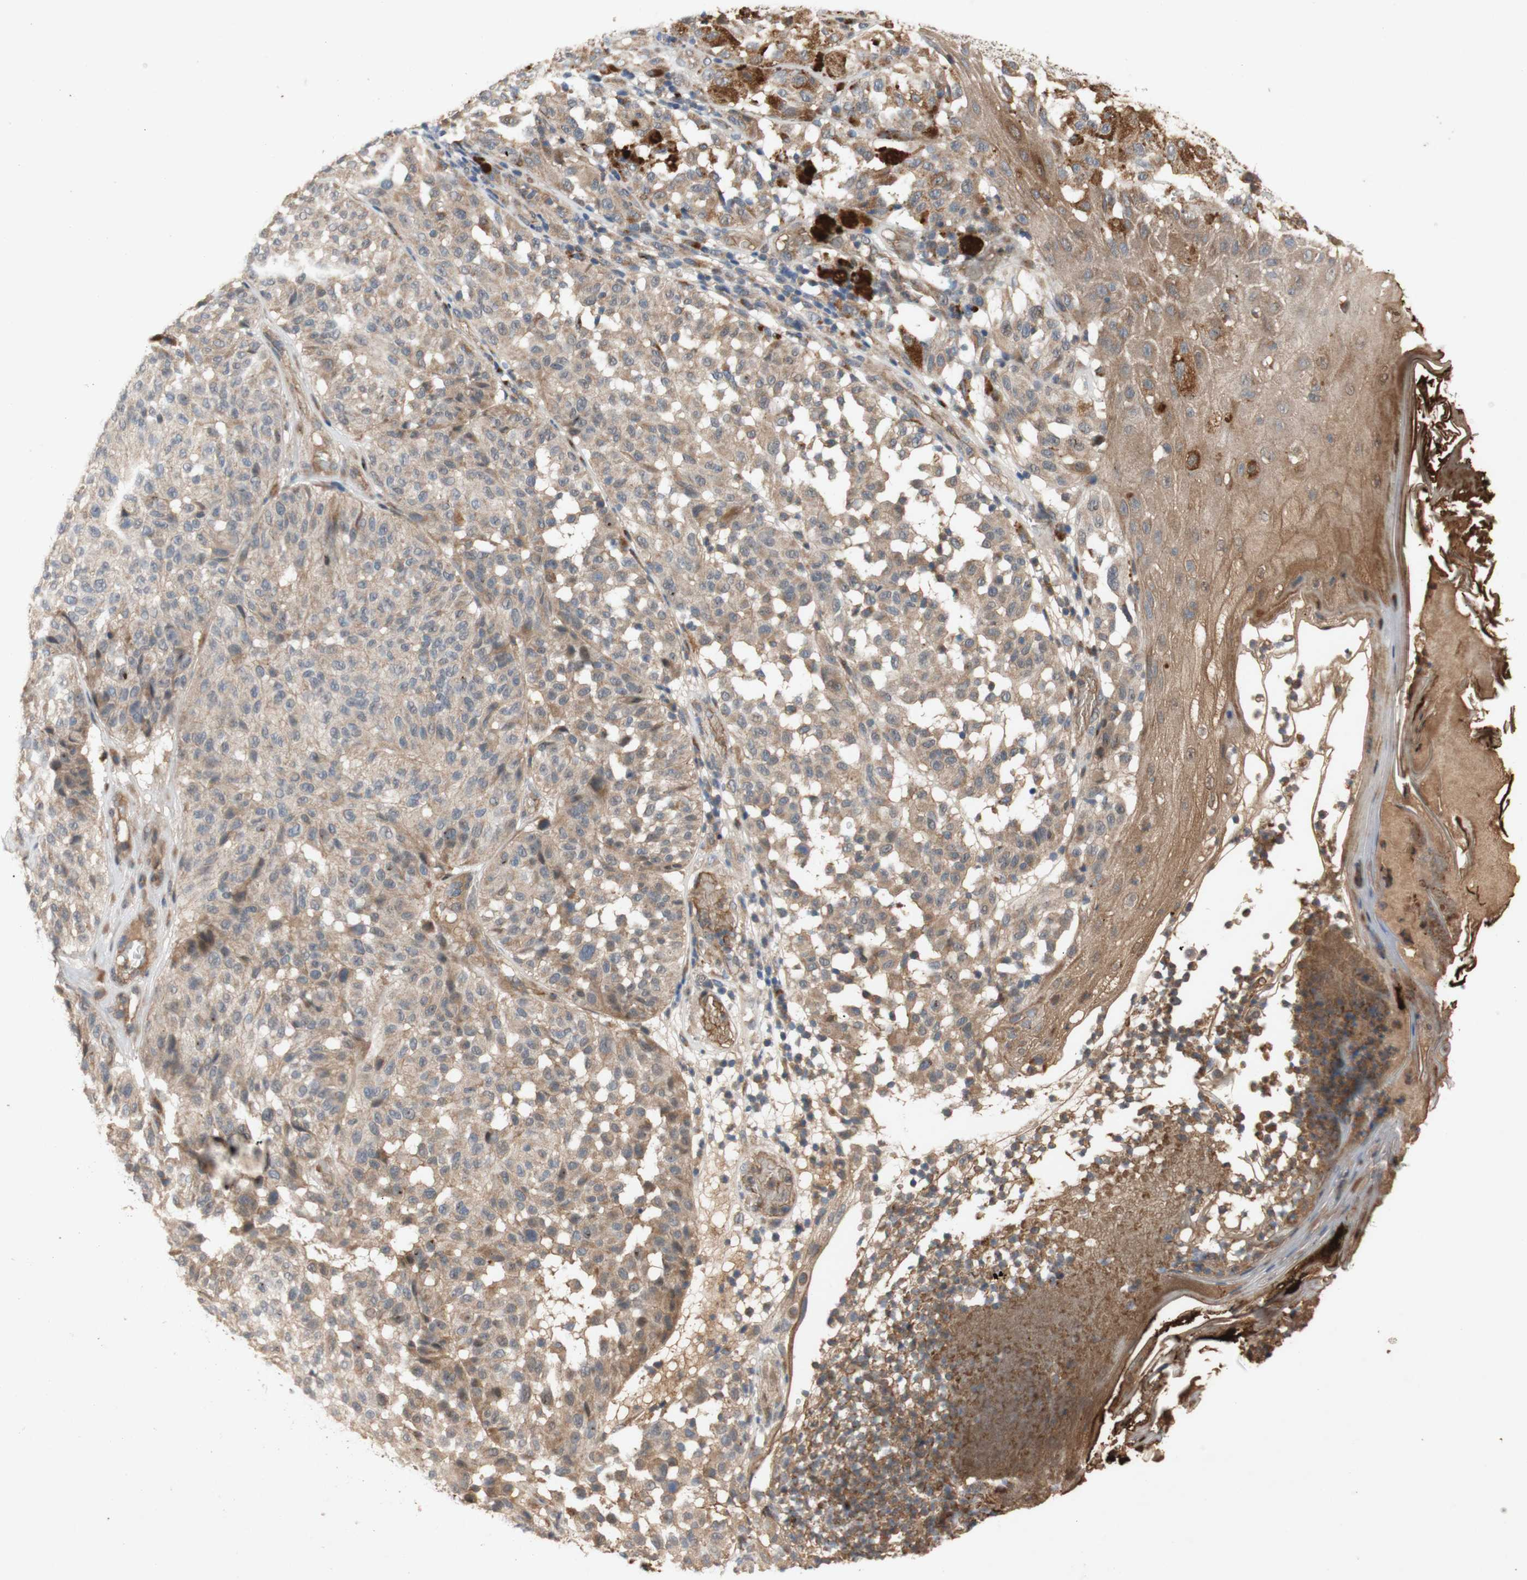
{"staining": {"intensity": "moderate", "quantity": ">75%", "location": "cytoplasmic/membranous"}, "tissue": "melanoma", "cell_type": "Tumor cells", "image_type": "cancer", "snomed": [{"axis": "morphology", "description": "Malignant melanoma, NOS"}, {"axis": "topography", "description": "Skin"}], "caption": "Malignant melanoma stained for a protein reveals moderate cytoplasmic/membranous positivity in tumor cells.", "gene": "PKN1", "patient": {"sex": "female", "age": 46}}